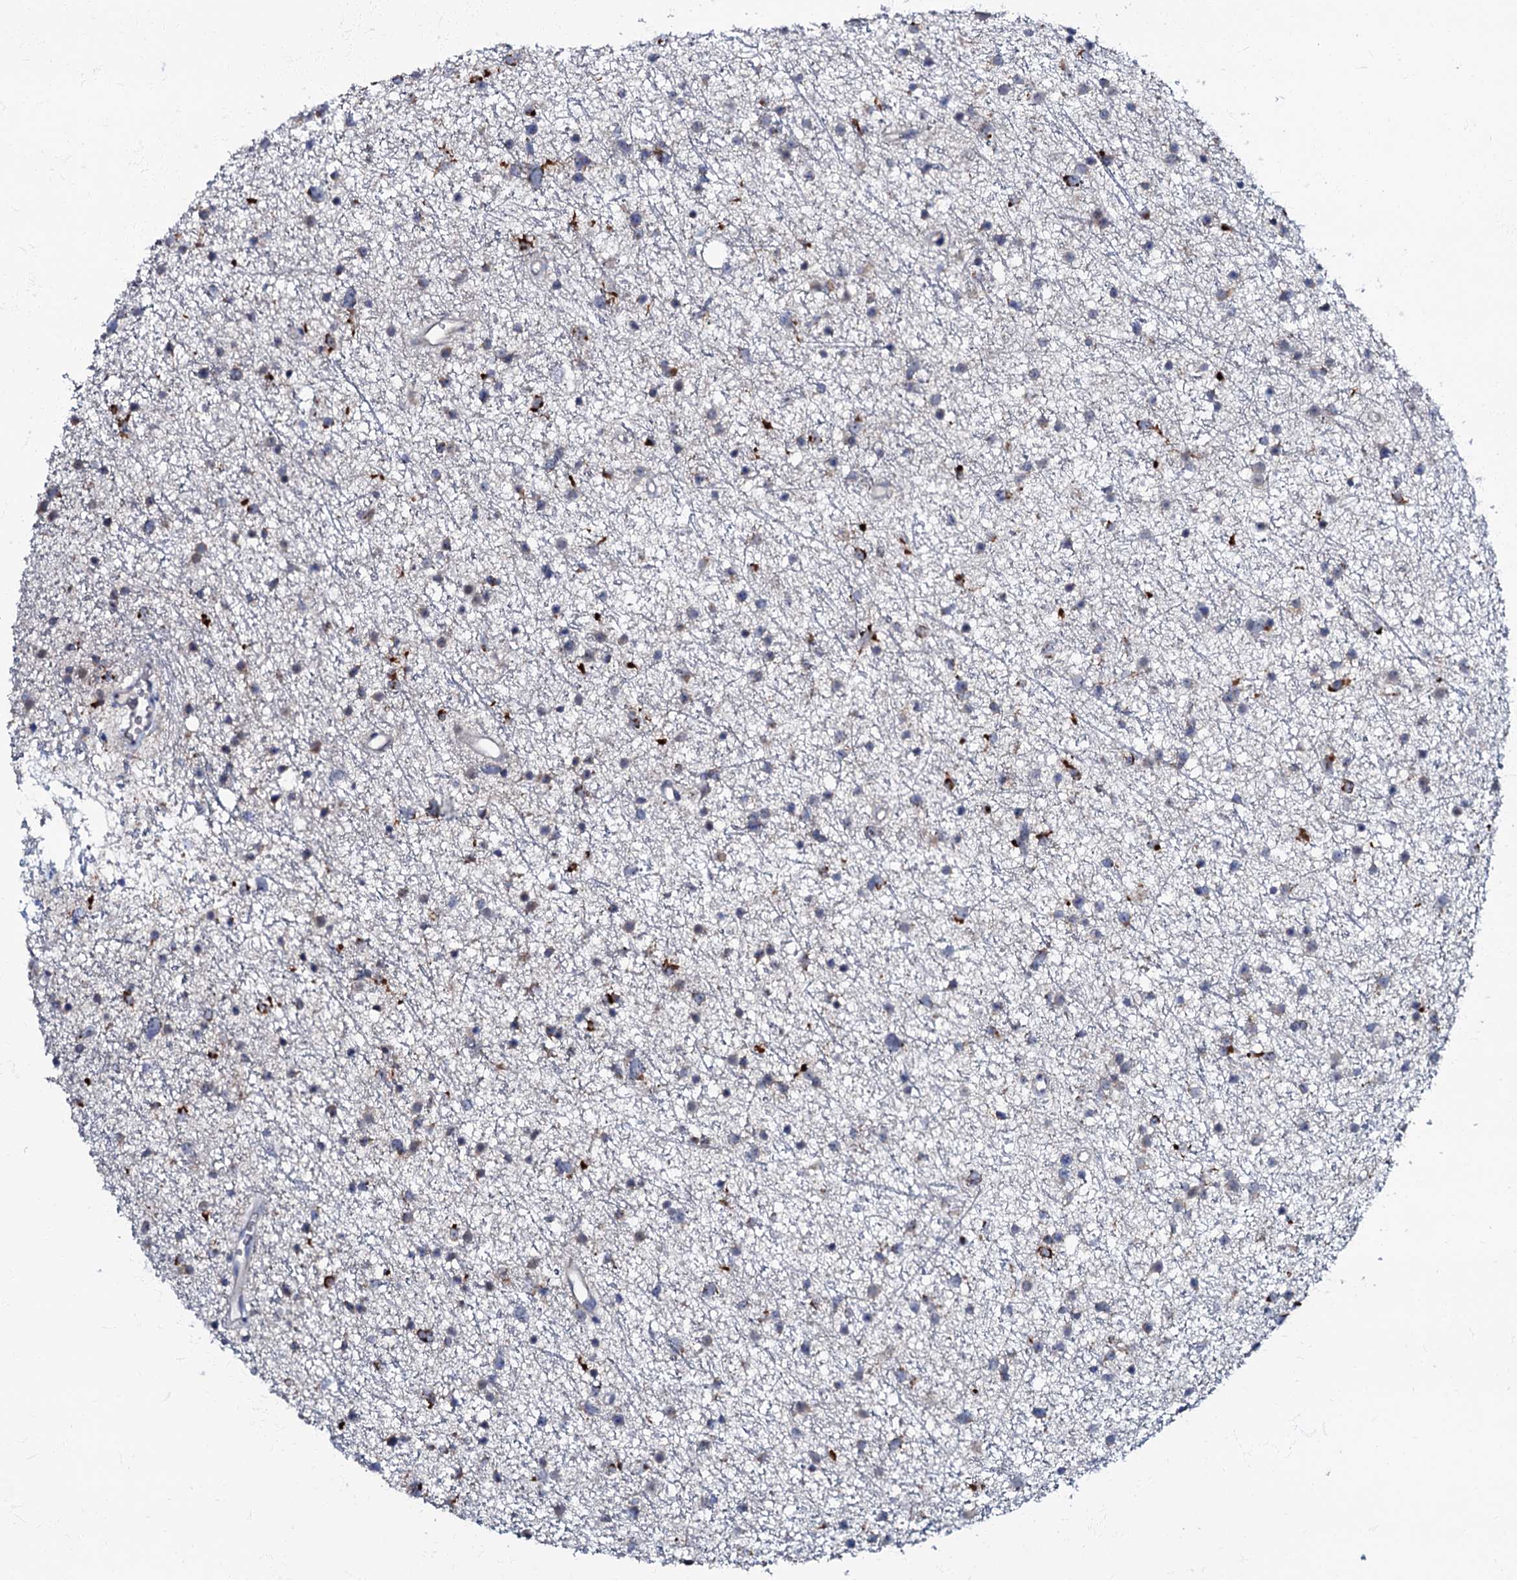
{"staining": {"intensity": "strong", "quantity": "<25%", "location": "cytoplasmic/membranous"}, "tissue": "glioma", "cell_type": "Tumor cells", "image_type": "cancer", "snomed": [{"axis": "morphology", "description": "Glioma, malignant, Low grade"}, {"axis": "topography", "description": "Cerebral cortex"}], "caption": "Tumor cells reveal medium levels of strong cytoplasmic/membranous positivity in approximately <25% of cells in glioma.", "gene": "MRPL51", "patient": {"sex": "female", "age": 39}}